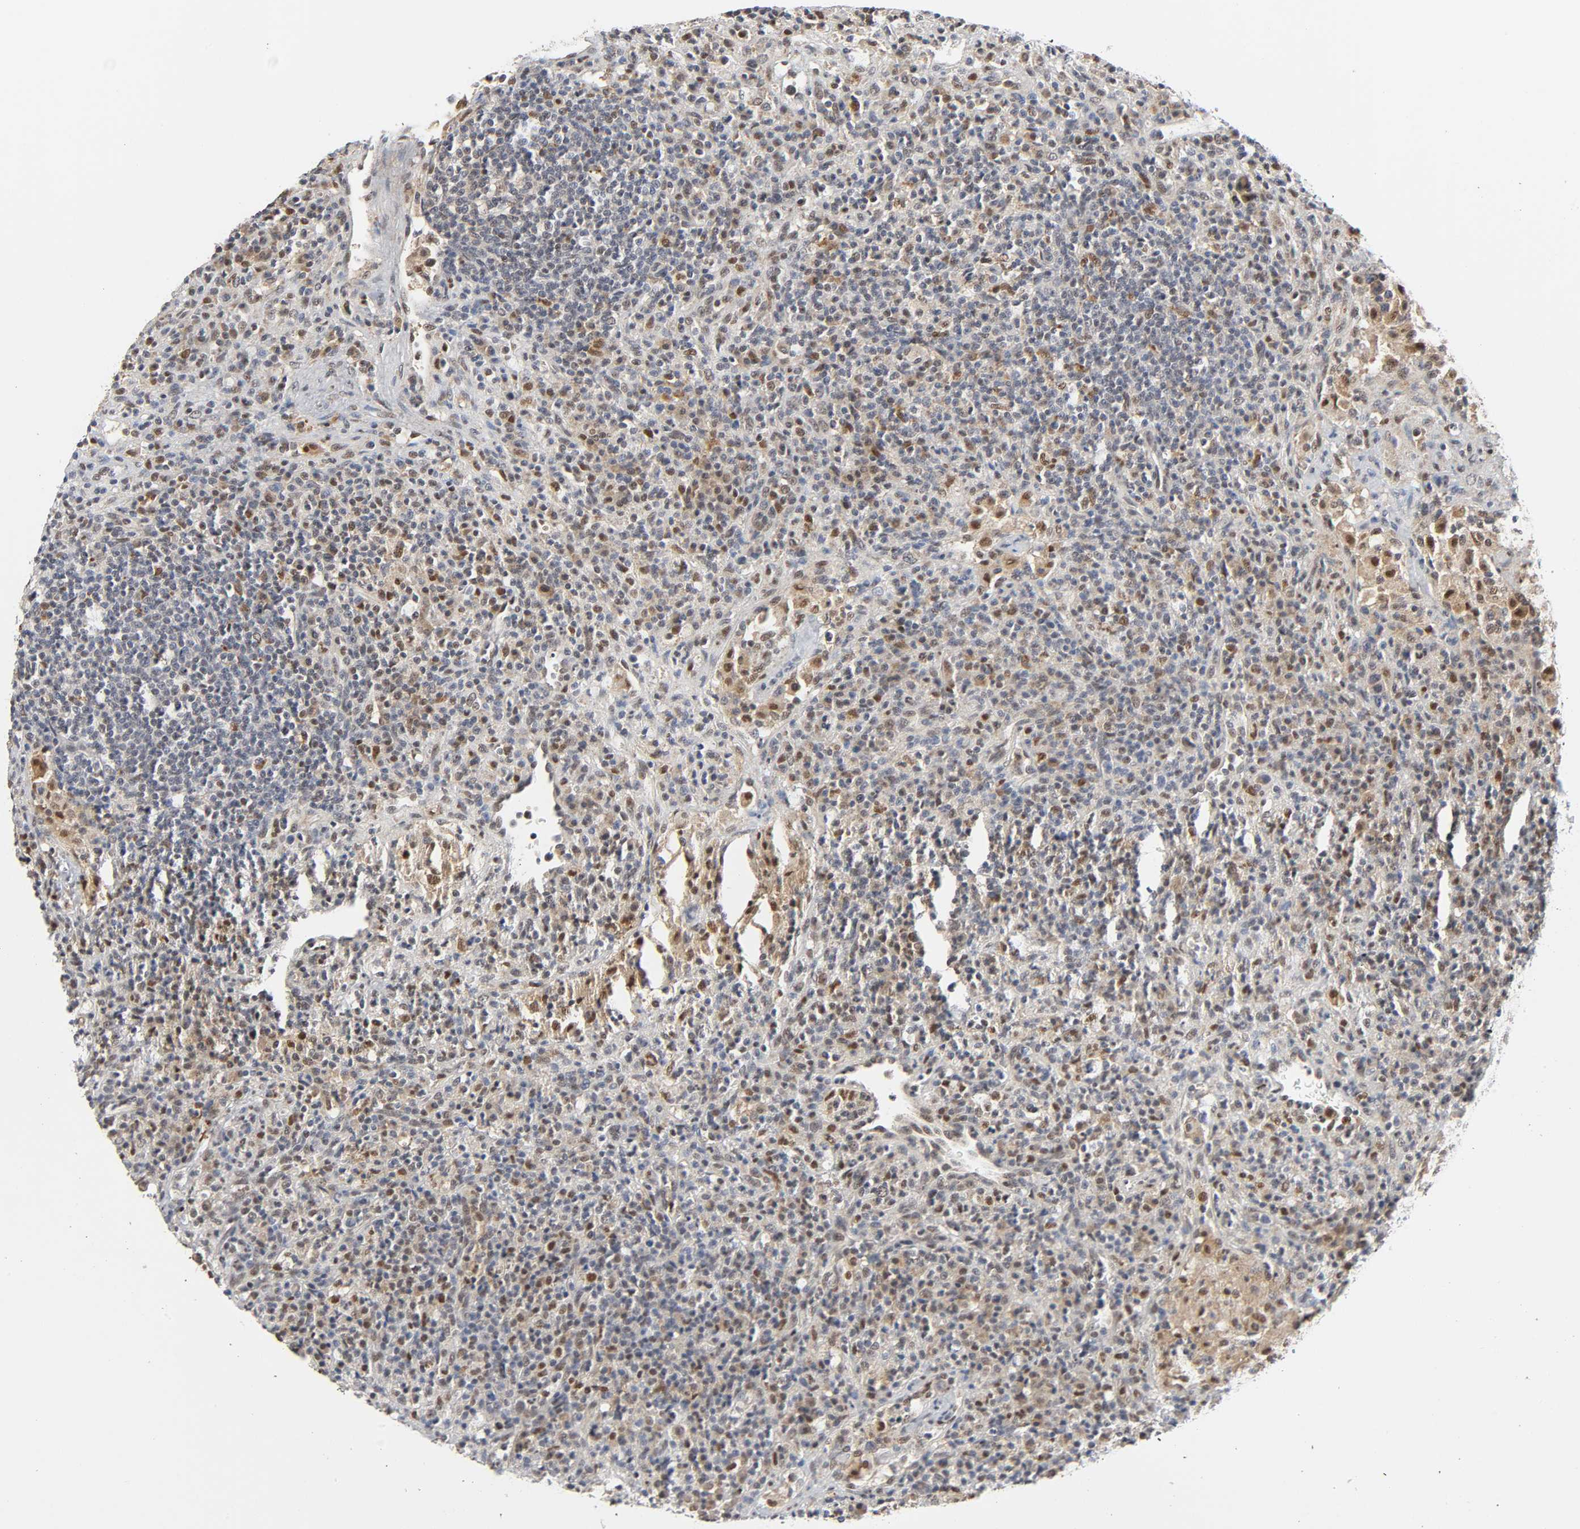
{"staining": {"intensity": "moderate", "quantity": "25%-75%", "location": "cytoplasmic/membranous,nuclear"}, "tissue": "lymphoma", "cell_type": "Tumor cells", "image_type": "cancer", "snomed": [{"axis": "morphology", "description": "Hodgkin's disease, NOS"}, {"axis": "topography", "description": "Lymph node"}], "caption": "Immunohistochemical staining of lymphoma shows medium levels of moderate cytoplasmic/membranous and nuclear protein positivity in approximately 25%-75% of tumor cells.", "gene": "KAT2B", "patient": {"sex": "male", "age": 65}}